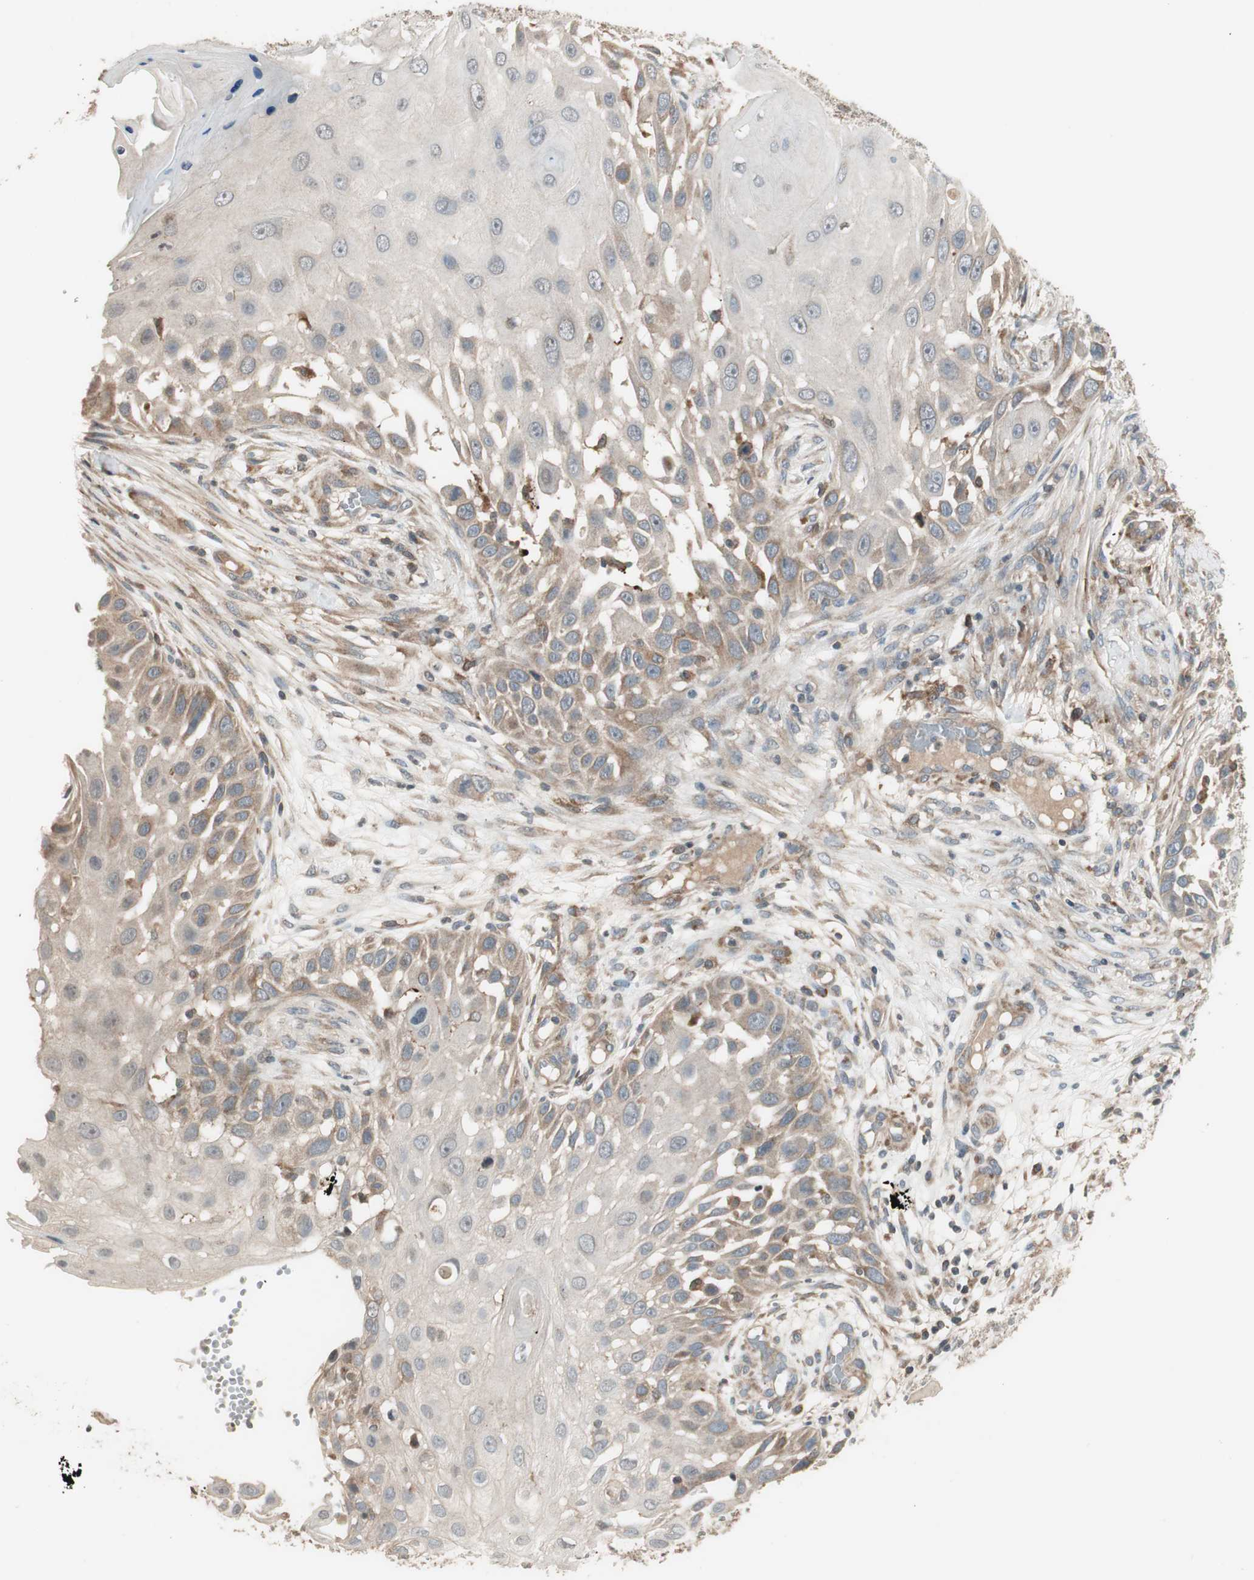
{"staining": {"intensity": "weak", "quantity": "<25%", "location": "cytoplasmic/membranous"}, "tissue": "skin cancer", "cell_type": "Tumor cells", "image_type": "cancer", "snomed": [{"axis": "morphology", "description": "Squamous cell carcinoma, NOS"}, {"axis": "topography", "description": "Skin"}], "caption": "Immunohistochemistry histopathology image of neoplastic tissue: skin cancer stained with DAB demonstrates no significant protein positivity in tumor cells. (Stains: DAB immunohistochemistry (IHC) with hematoxylin counter stain, Microscopy: brightfield microscopy at high magnification).", "gene": "SFRP1", "patient": {"sex": "female", "age": 44}}